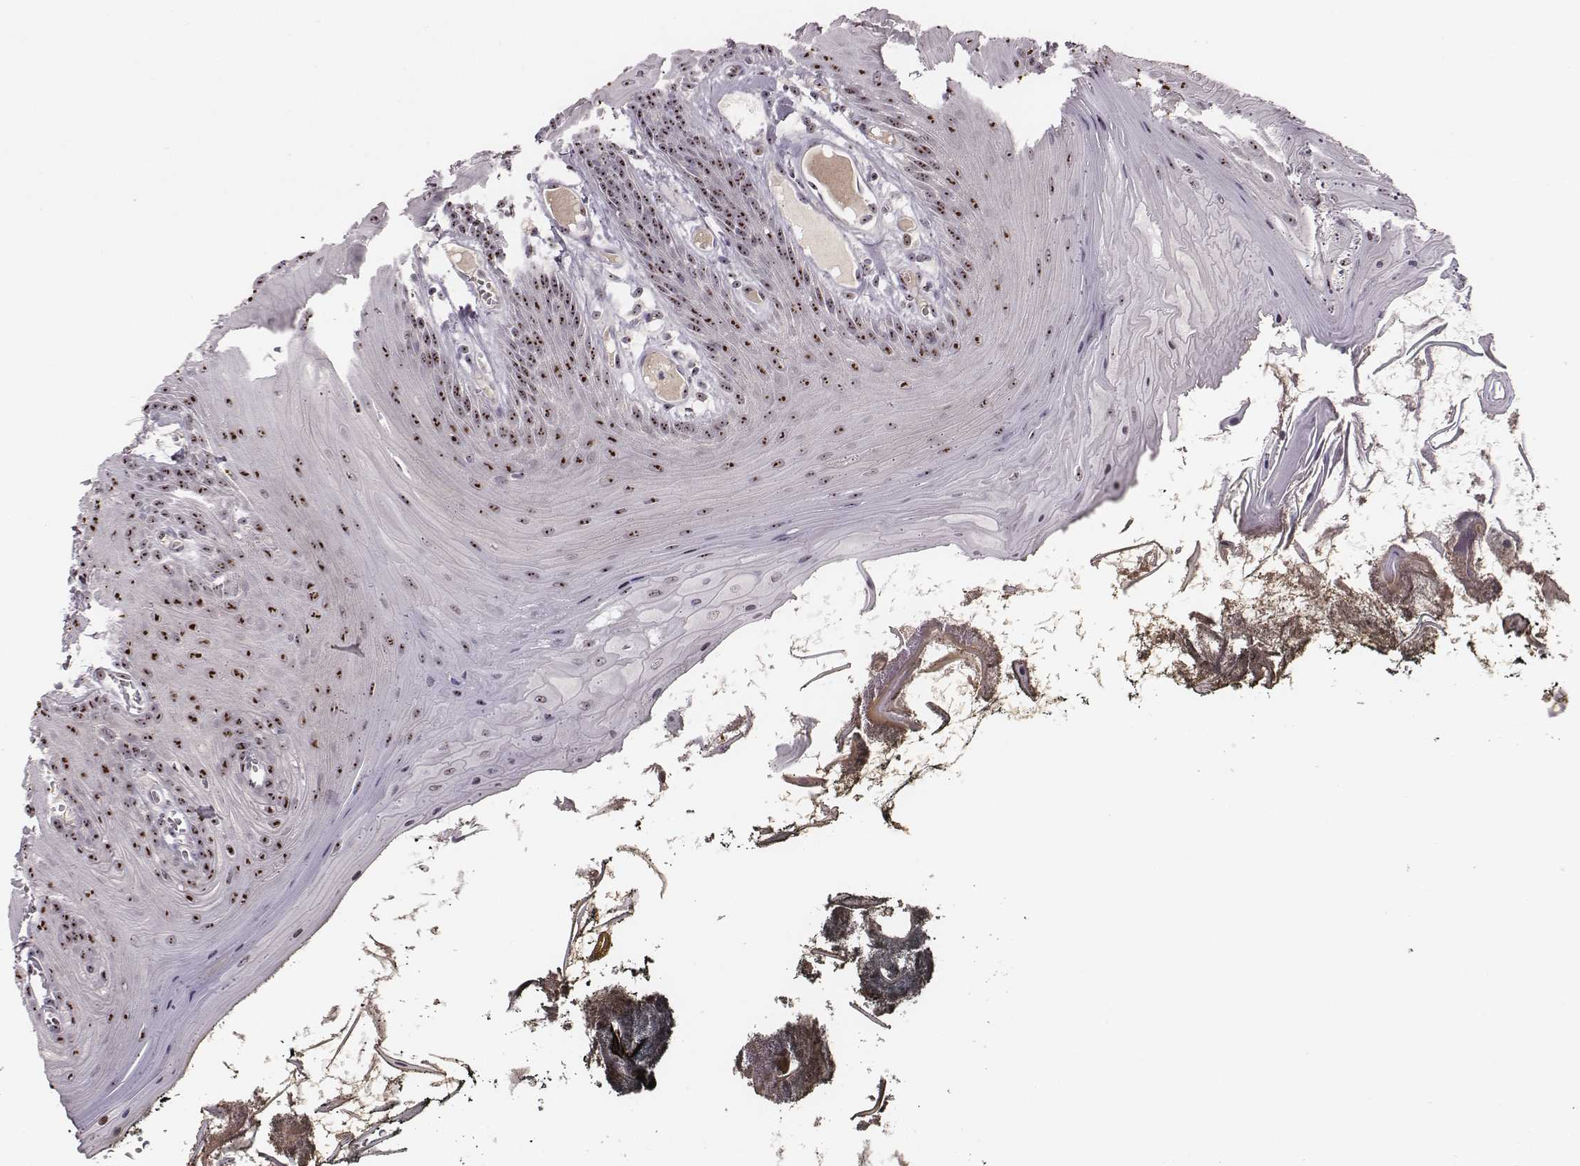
{"staining": {"intensity": "moderate", "quantity": ">75%", "location": "nuclear"}, "tissue": "oral mucosa", "cell_type": "Squamous epithelial cells", "image_type": "normal", "snomed": [{"axis": "morphology", "description": "Normal tissue, NOS"}, {"axis": "topography", "description": "Oral tissue"}], "caption": "A medium amount of moderate nuclear positivity is appreciated in about >75% of squamous epithelial cells in unremarkable oral mucosa.", "gene": "NOP56", "patient": {"sex": "male", "age": 9}}